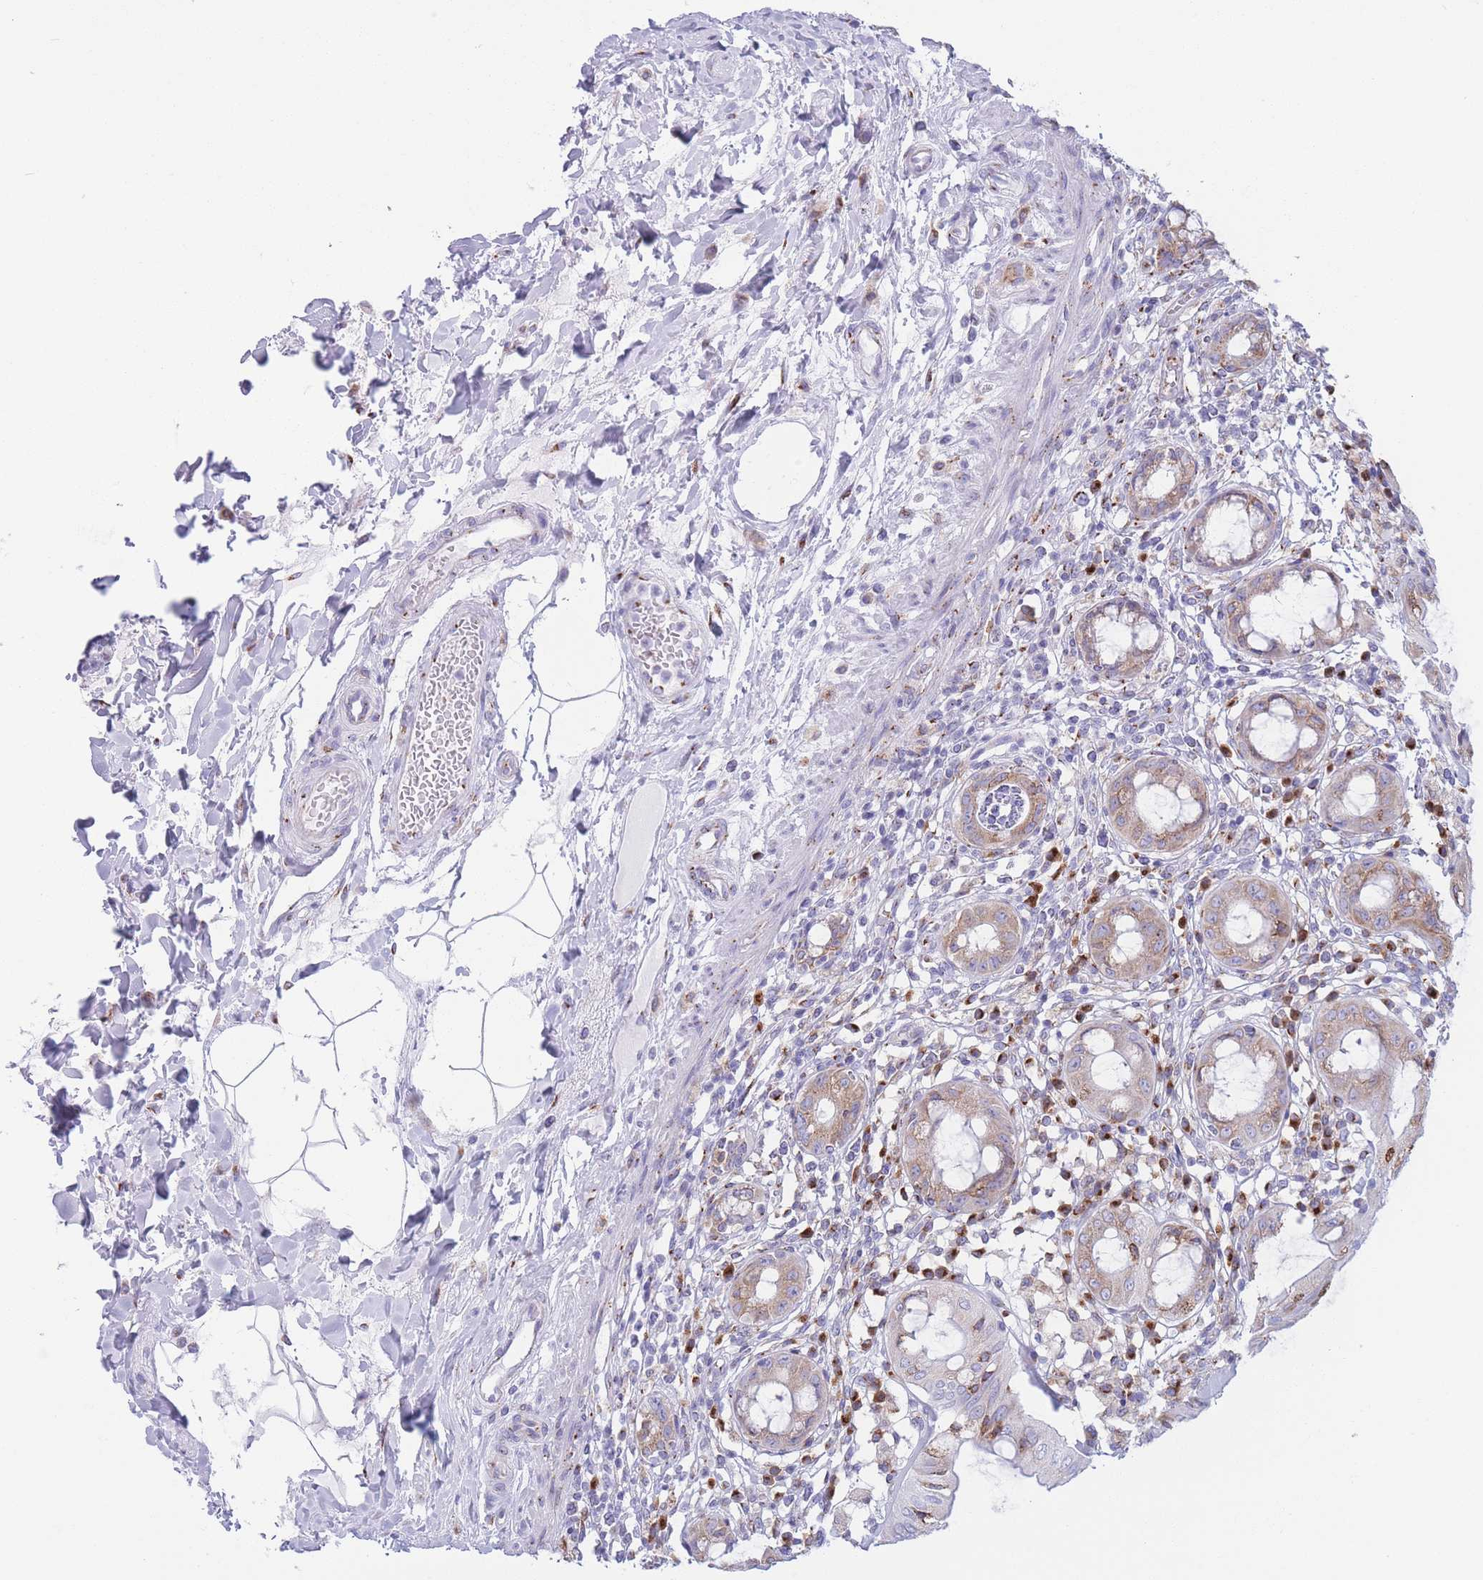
{"staining": {"intensity": "moderate", "quantity": "25%-75%", "location": "cytoplasmic/membranous"}, "tissue": "rectum", "cell_type": "Glandular cells", "image_type": "normal", "snomed": [{"axis": "morphology", "description": "Normal tissue, NOS"}, {"axis": "topography", "description": "Rectum"}], "caption": "The micrograph displays staining of normal rectum, revealing moderate cytoplasmic/membranous protein positivity (brown color) within glandular cells.", "gene": "MRPL30", "patient": {"sex": "female", "age": 57}}